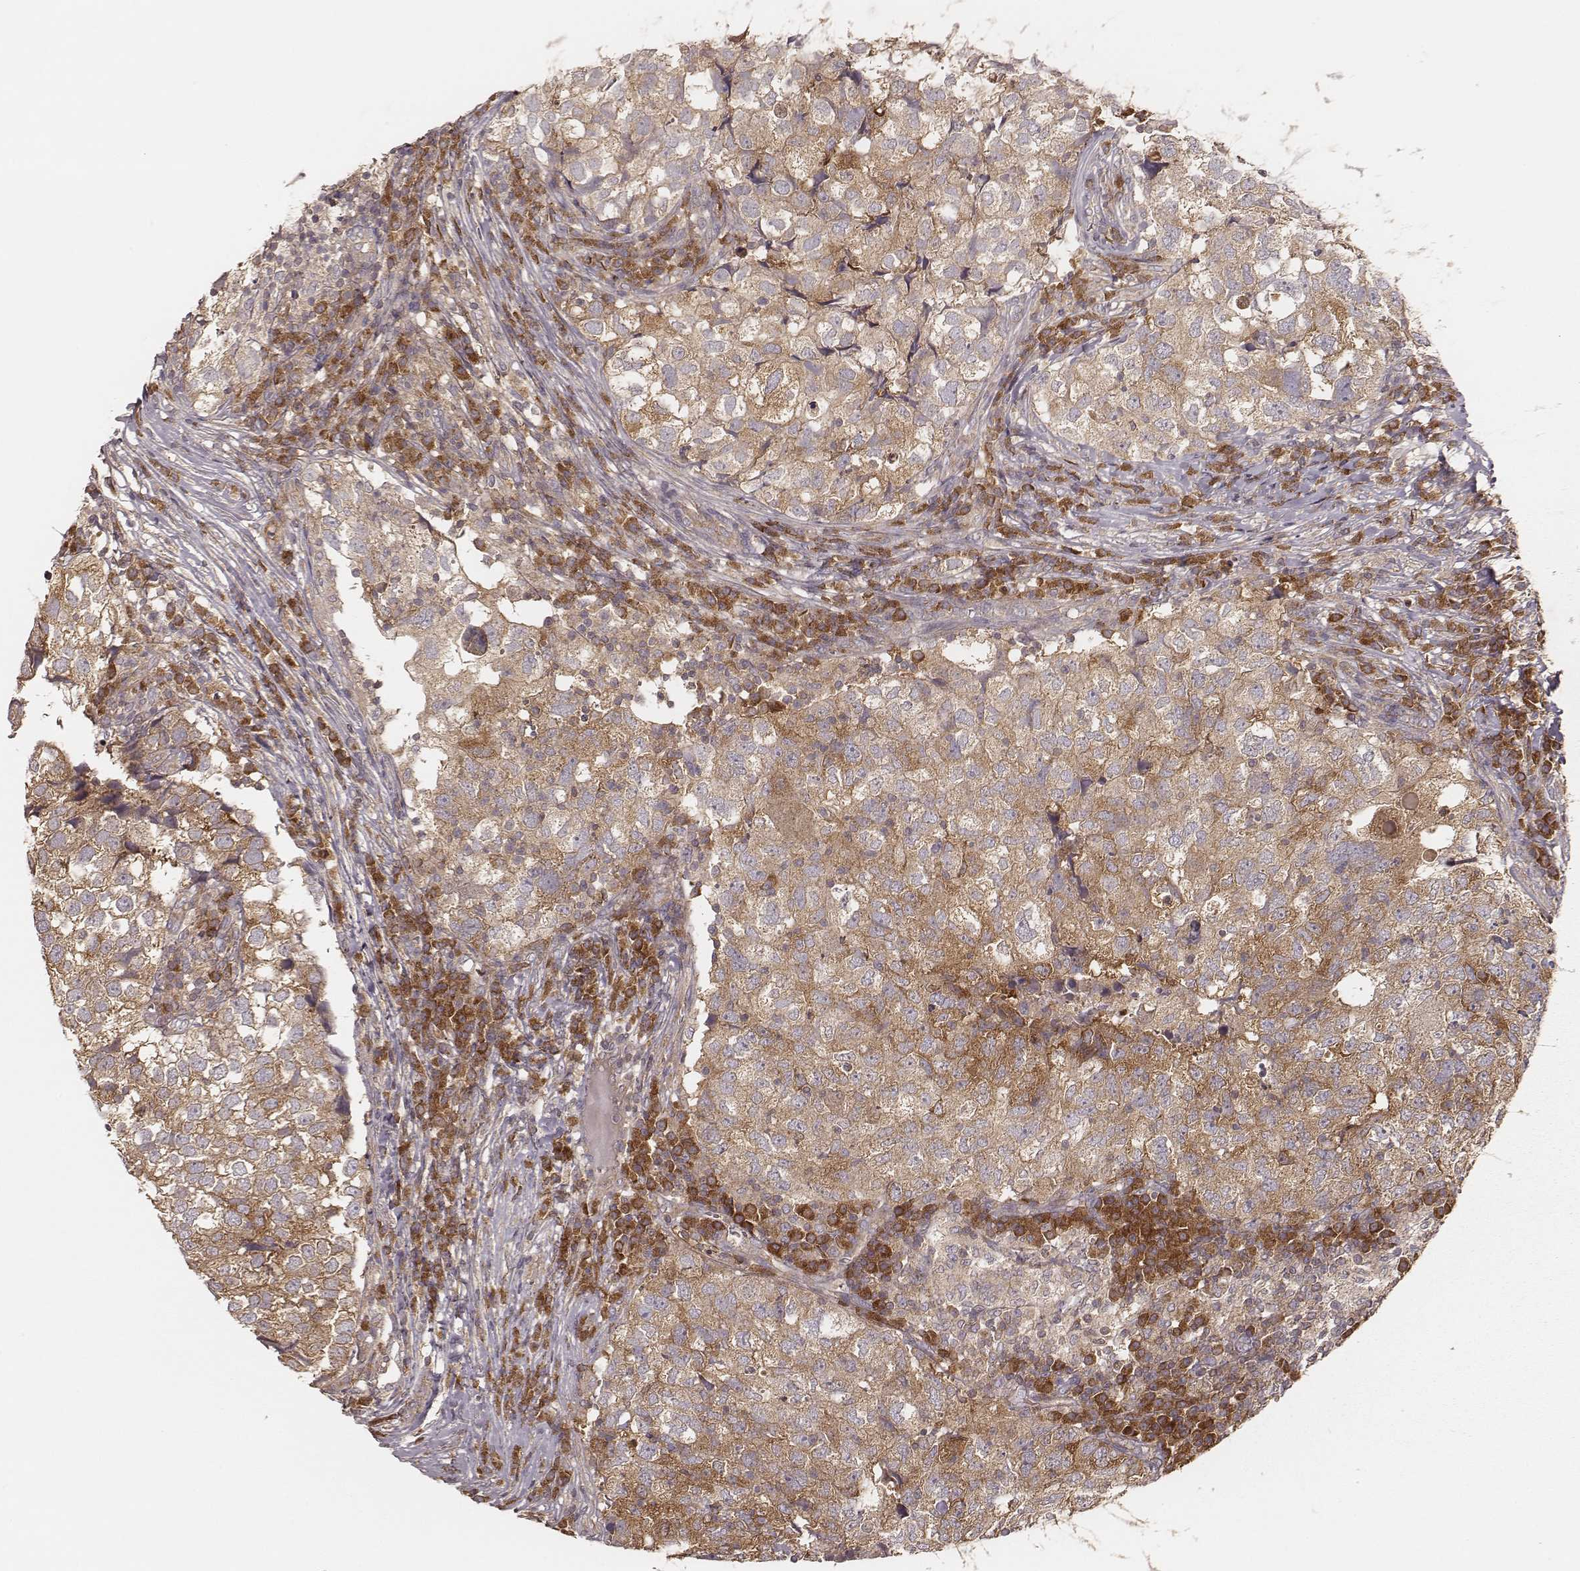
{"staining": {"intensity": "moderate", "quantity": ">75%", "location": "cytoplasmic/membranous"}, "tissue": "breast cancer", "cell_type": "Tumor cells", "image_type": "cancer", "snomed": [{"axis": "morphology", "description": "Duct carcinoma"}, {"axis": "topography", "description": "Breast"}], "caption": "High-magnification brightfield microscopy of breast cancer stained with DAB (3,3'-diaminobenzidine) (brown) and counterstained with hematoxylin (blue). tumor cells exhibit moderate cytoplasmic/membranous expression is seen in about>75% of cells.", "gene": "CARS1", "patient": {"sex": "female", "age": 30}}